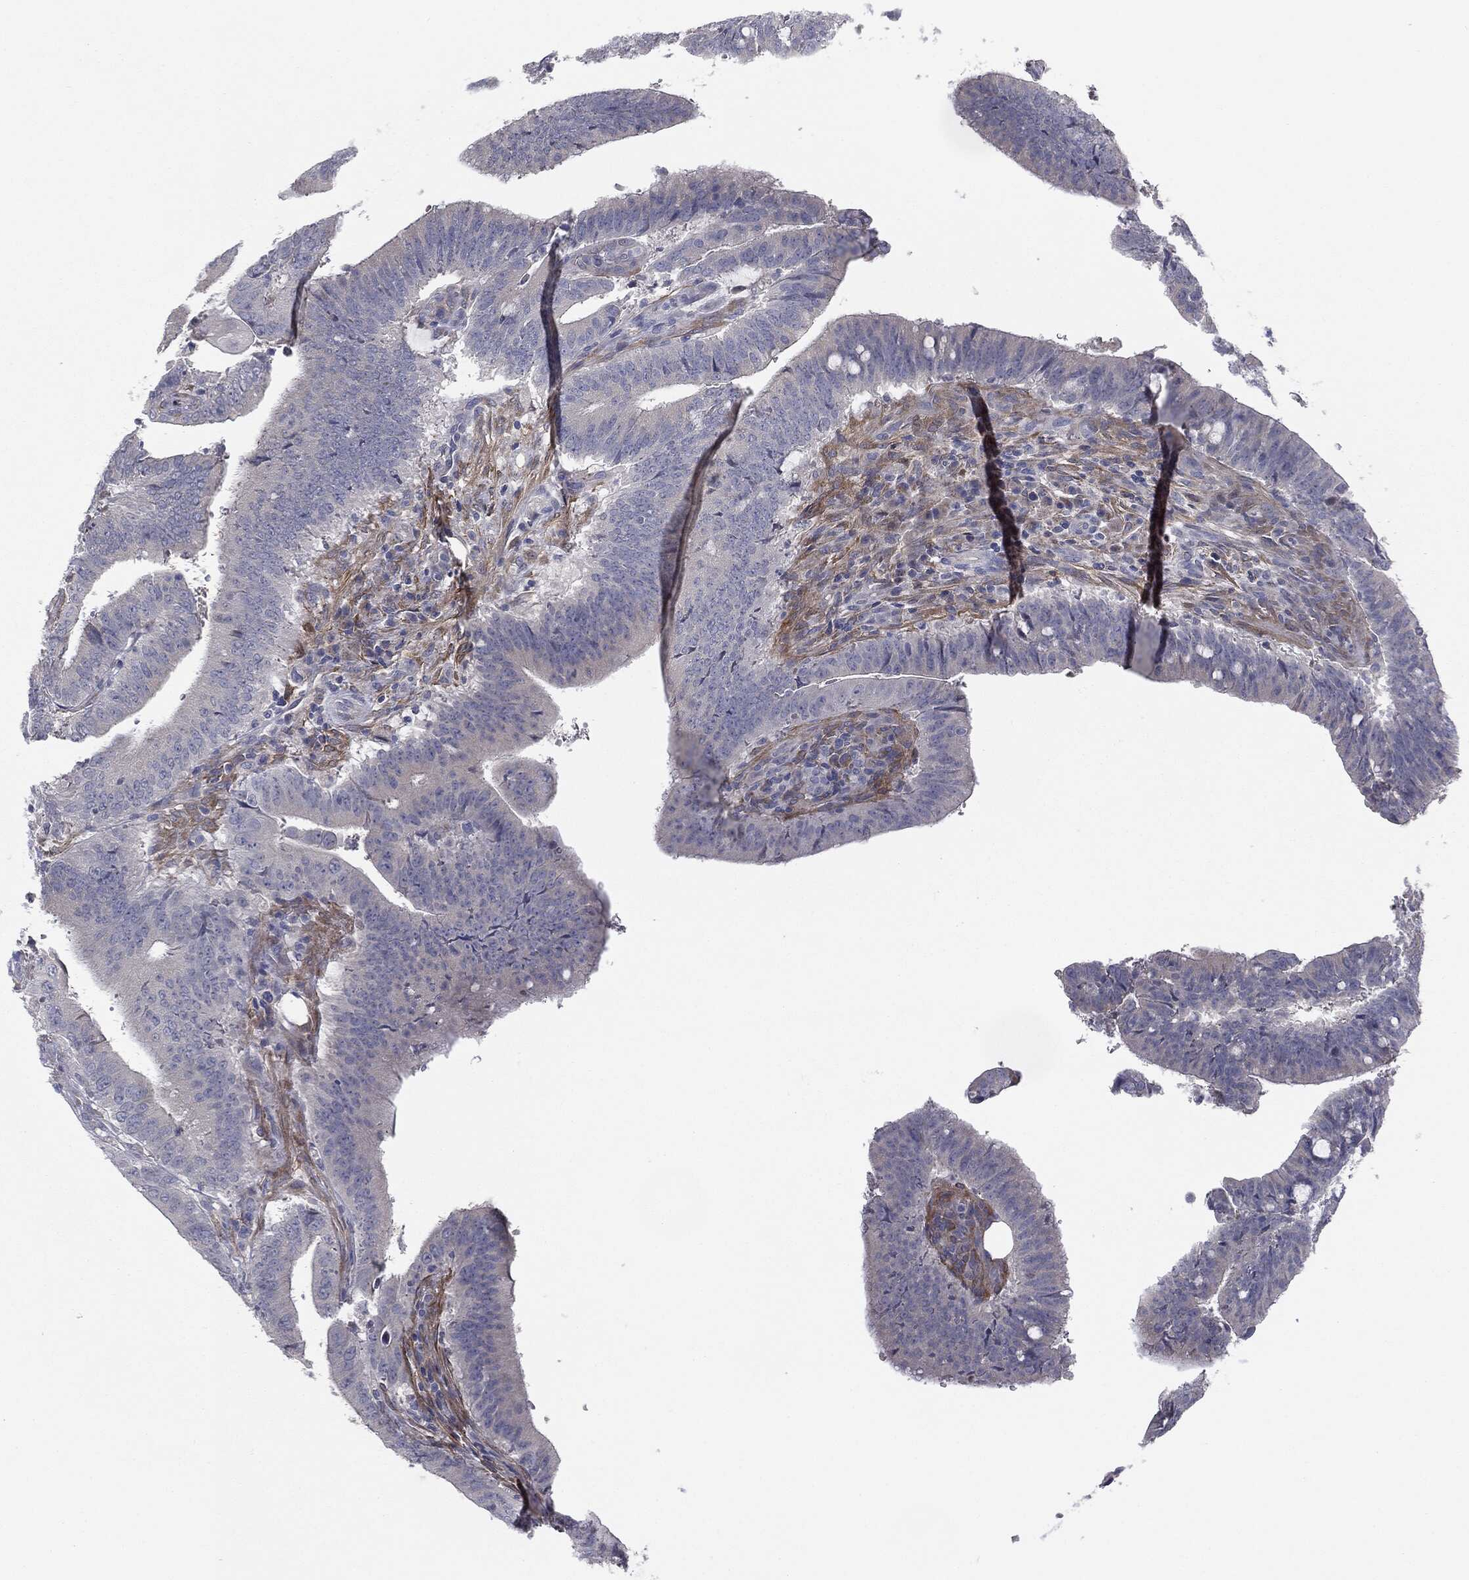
{"staining": {"intensity": "negative", "quantity": "none", "location": "none"}, "tissue": "colorectal cancer", "cell_type": "Tumor cells", "image_type": "cancer", "snomed": [{"axis": "morphology", "description": "Adenocarcinoma, NOS"}, {"axis": "topography", "description": "Colon"}], "caption": "DAB immunohistochemical staining of human colorectal cancer exhibits no significant expression in tumor cells. (DAB IHC, high magnification).", "gene": "KRT5", "patient": {"sex": "female", "age": 43}}